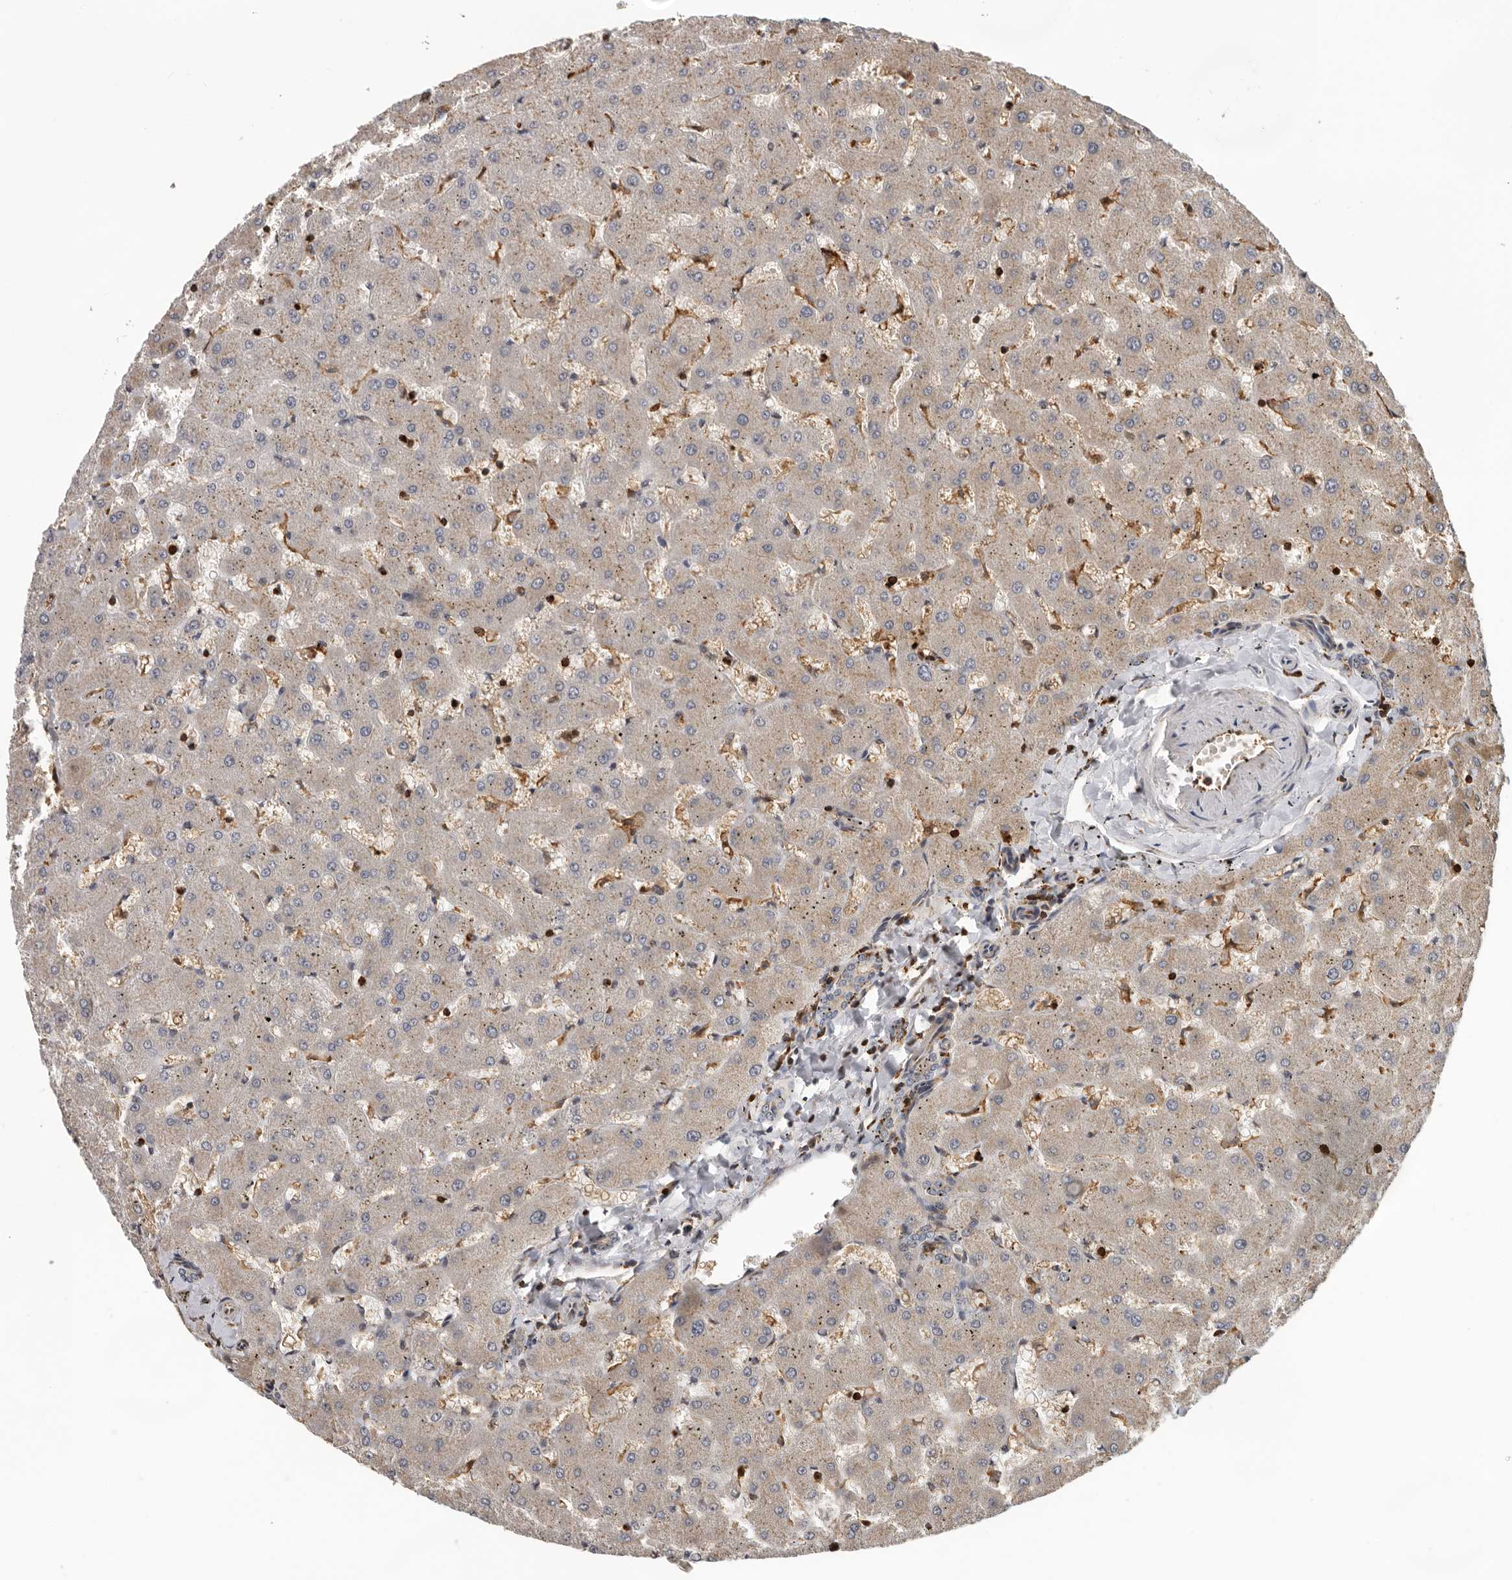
{"staining": {"intensity": "weak", "quantity": ">75%", "location": "cytoplasmic/membranous"}, "tissue": "liver", "cell_type": "Cholangiocytes", "image_type": "normal", "snomed": [{"axis": "morphology", "description": "Normal tissue, NOS"}, {"axis": "topography", "description": "Liver"}], "caption": "Liver stained with DAB (3,3'-diaminobenzidine) immunohistochemistry reveals low levels of weak cytoplasmic/membranous expression in approximately >75% of cholangiocytes.", "gene": "RNF157", "patient": {"sex": "female", "age": 63}}